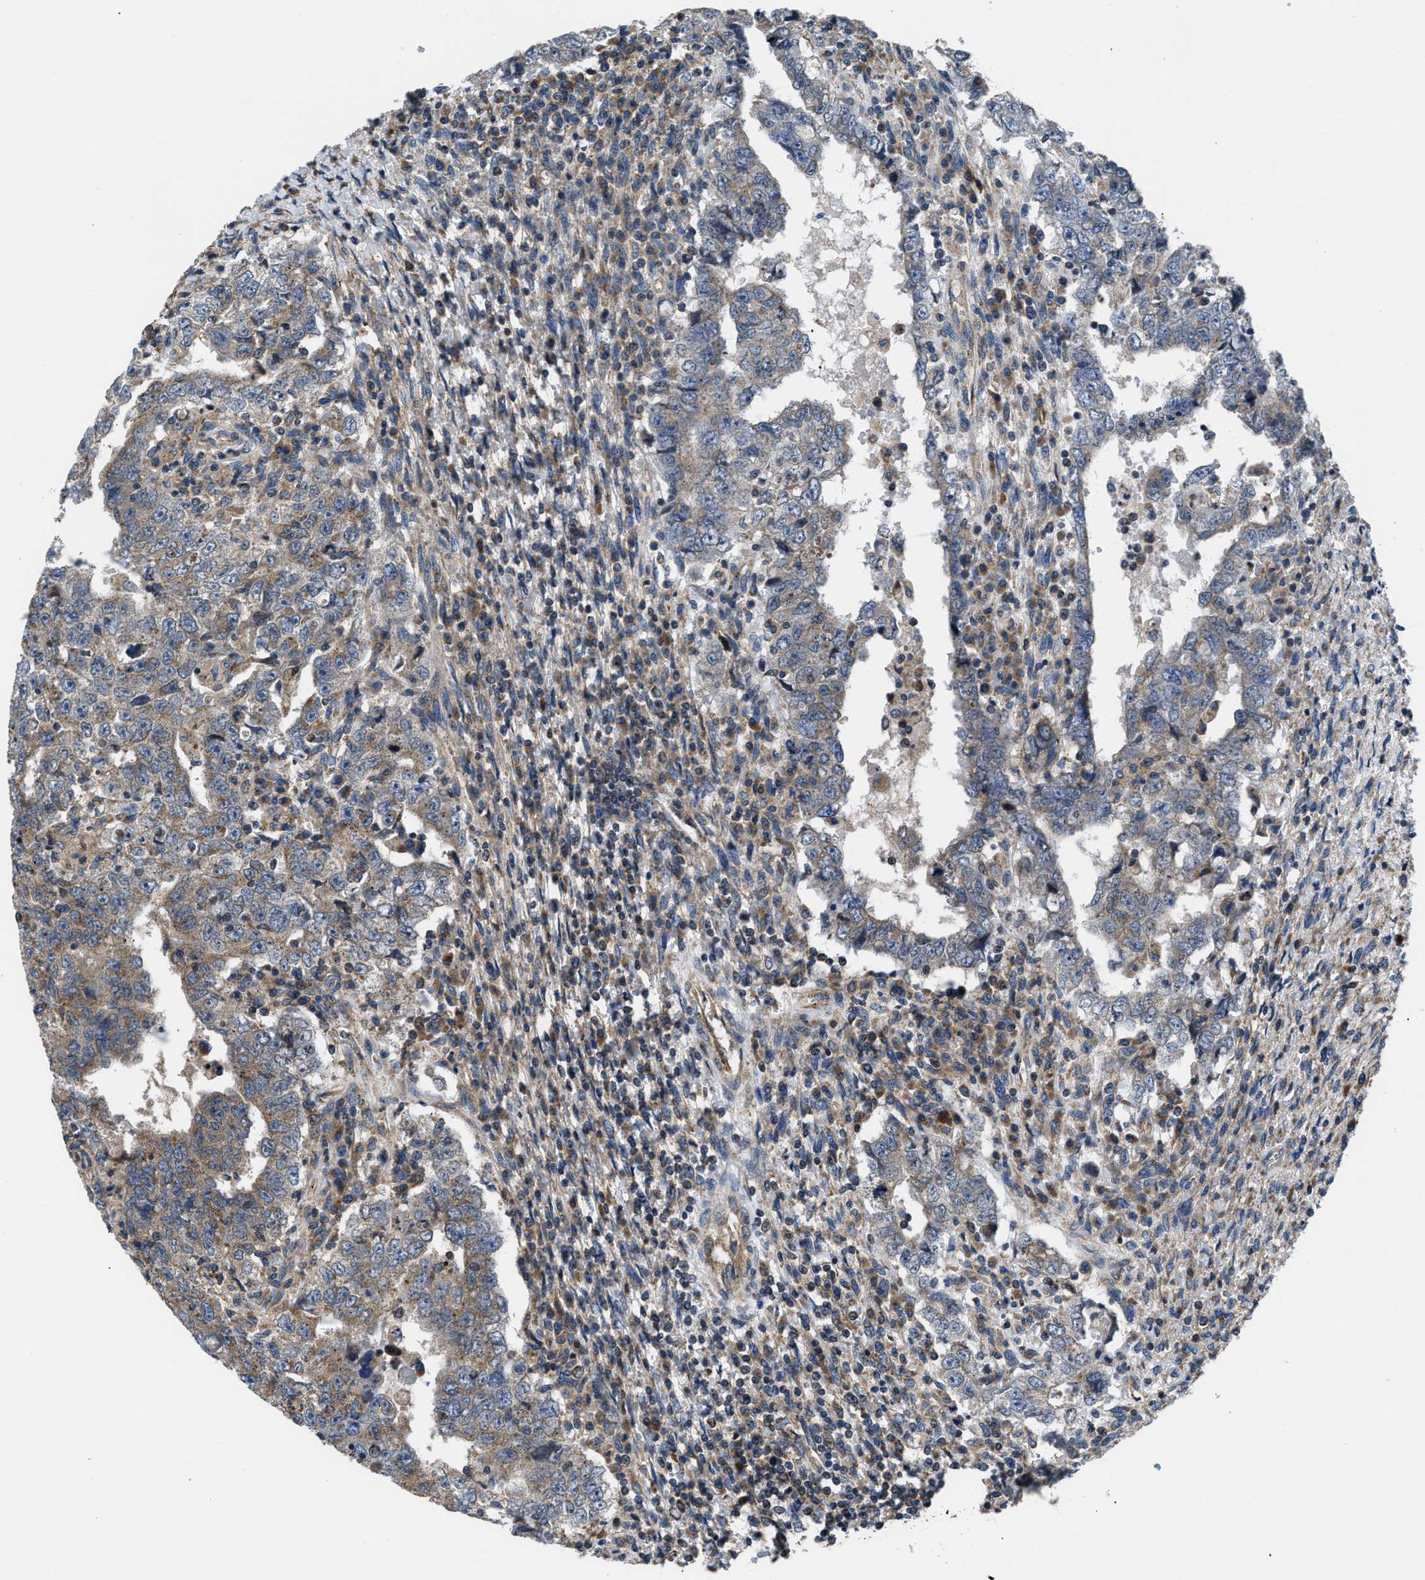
{"staining": {"intensity": "moderate", "quantity": "25%-75%", "location": "cytoplasmic/membranous"}, "tissue": "testis cancer", "cell_type": "Tumor cells", "image_type": "cancer", "snomed": [{"axis": "morphology", "description": "Carcinoma, Embryonal, NOS"}, {"axis": "topography", "description": "Testis"}], "caption": "IHC (DAB (3,3'-diaminobenzidine)) staining of testis embryonal carcinoma reveals moderate cytoplasmic/membranous protein expression in approximately 25%-75% of tumor cells.", "gene": "CEP128", "patient": {"sex": "male", "age": 26}}